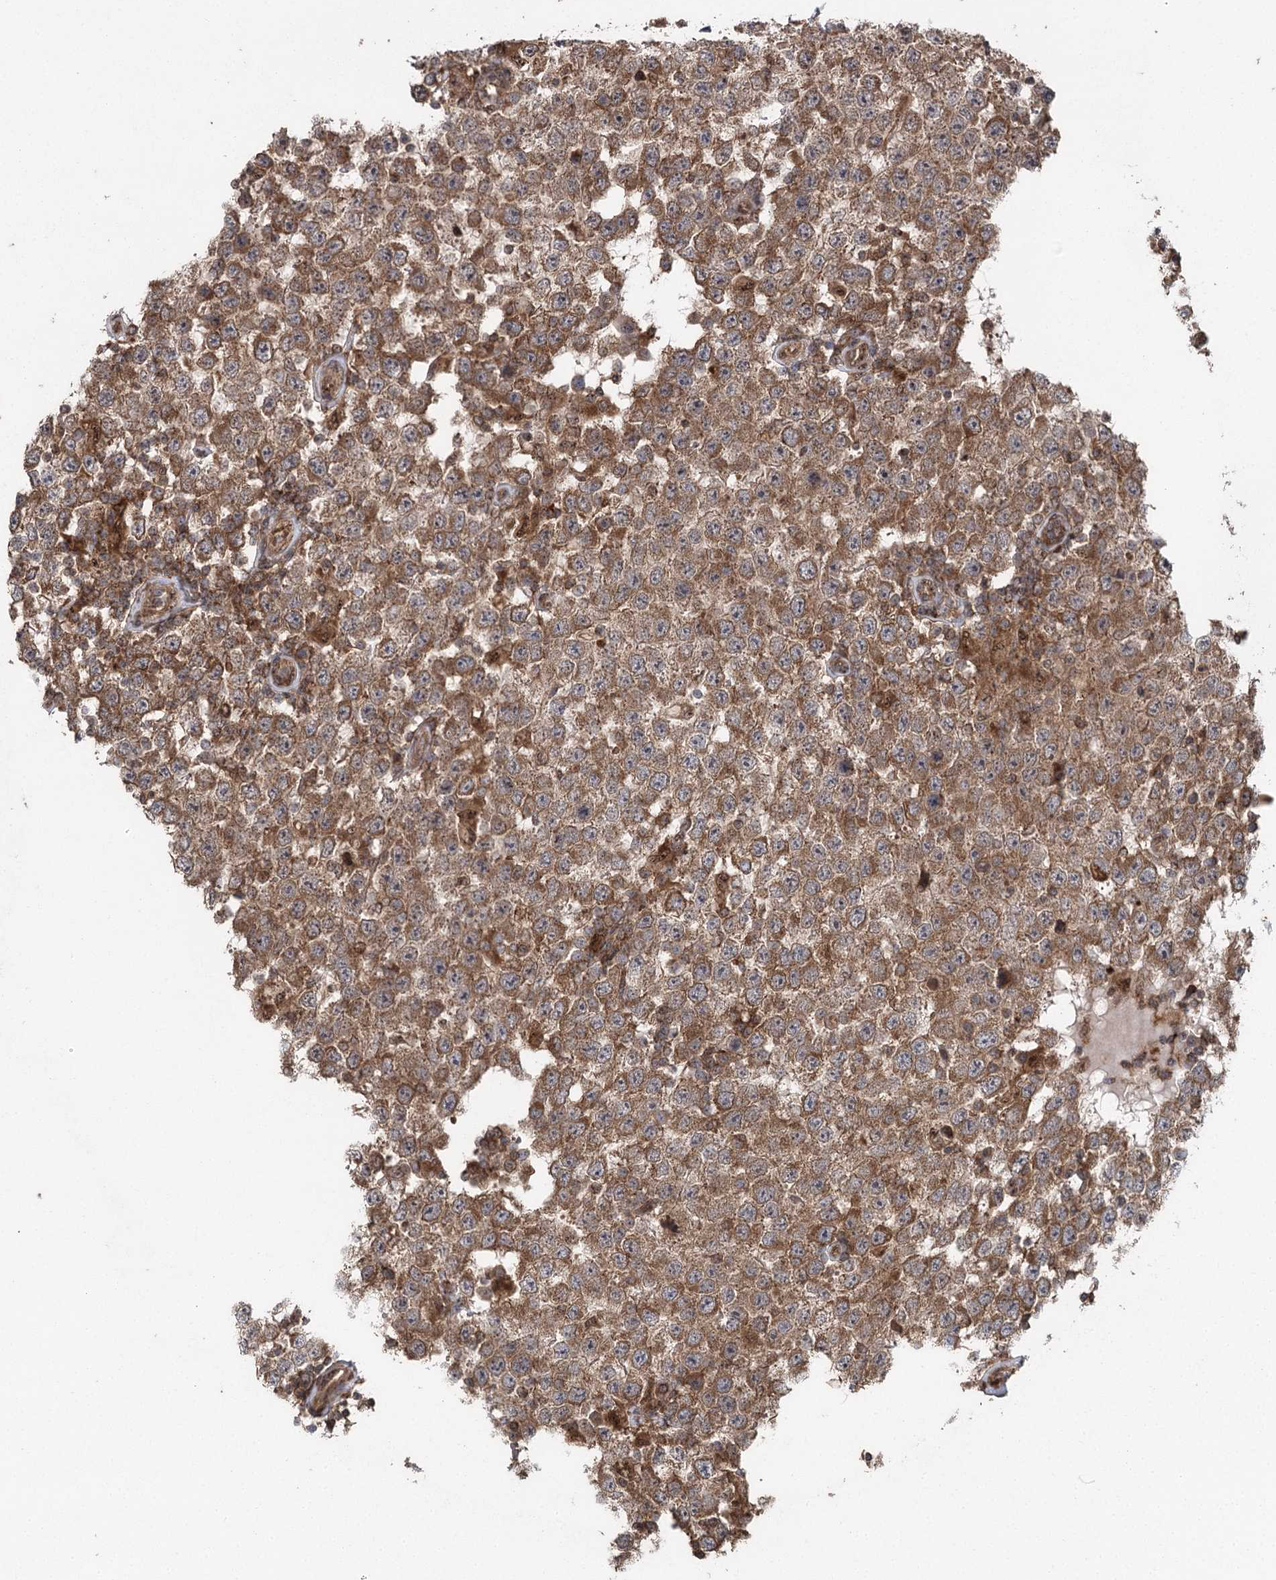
{"staining": {"intensity": "moderate", "quantity": ">75%", "location": "cytoplasmic/membranous"}, "tissue": "testis cancer", "cell_type": "Tumor cells", "image_type": "cancer", "snomed": [{"axis": "morphology", "description": "Normal tissue, NOS"}, {"axis": "morphology", "description": "Urothelial carcinoma, High grade"}, {"axis": "morphology", "description": "Seminoma, NOS"}, {"axis": "morphology", "description": "Carcinoma, Embryonal, NOS"}, {"axis": "topography", "description": "Urinary bladder"}, {"axis": "topography", "description": "Testis"}], "caption": "Human testis embryonal carcinoma stained for a protein (brown) shows moderate cytoplasmic/membranous positive positivity in approximately >75% of tumor cells.", "gene": "C12orf4", "patient": {"sex": "male", "age": 41}}